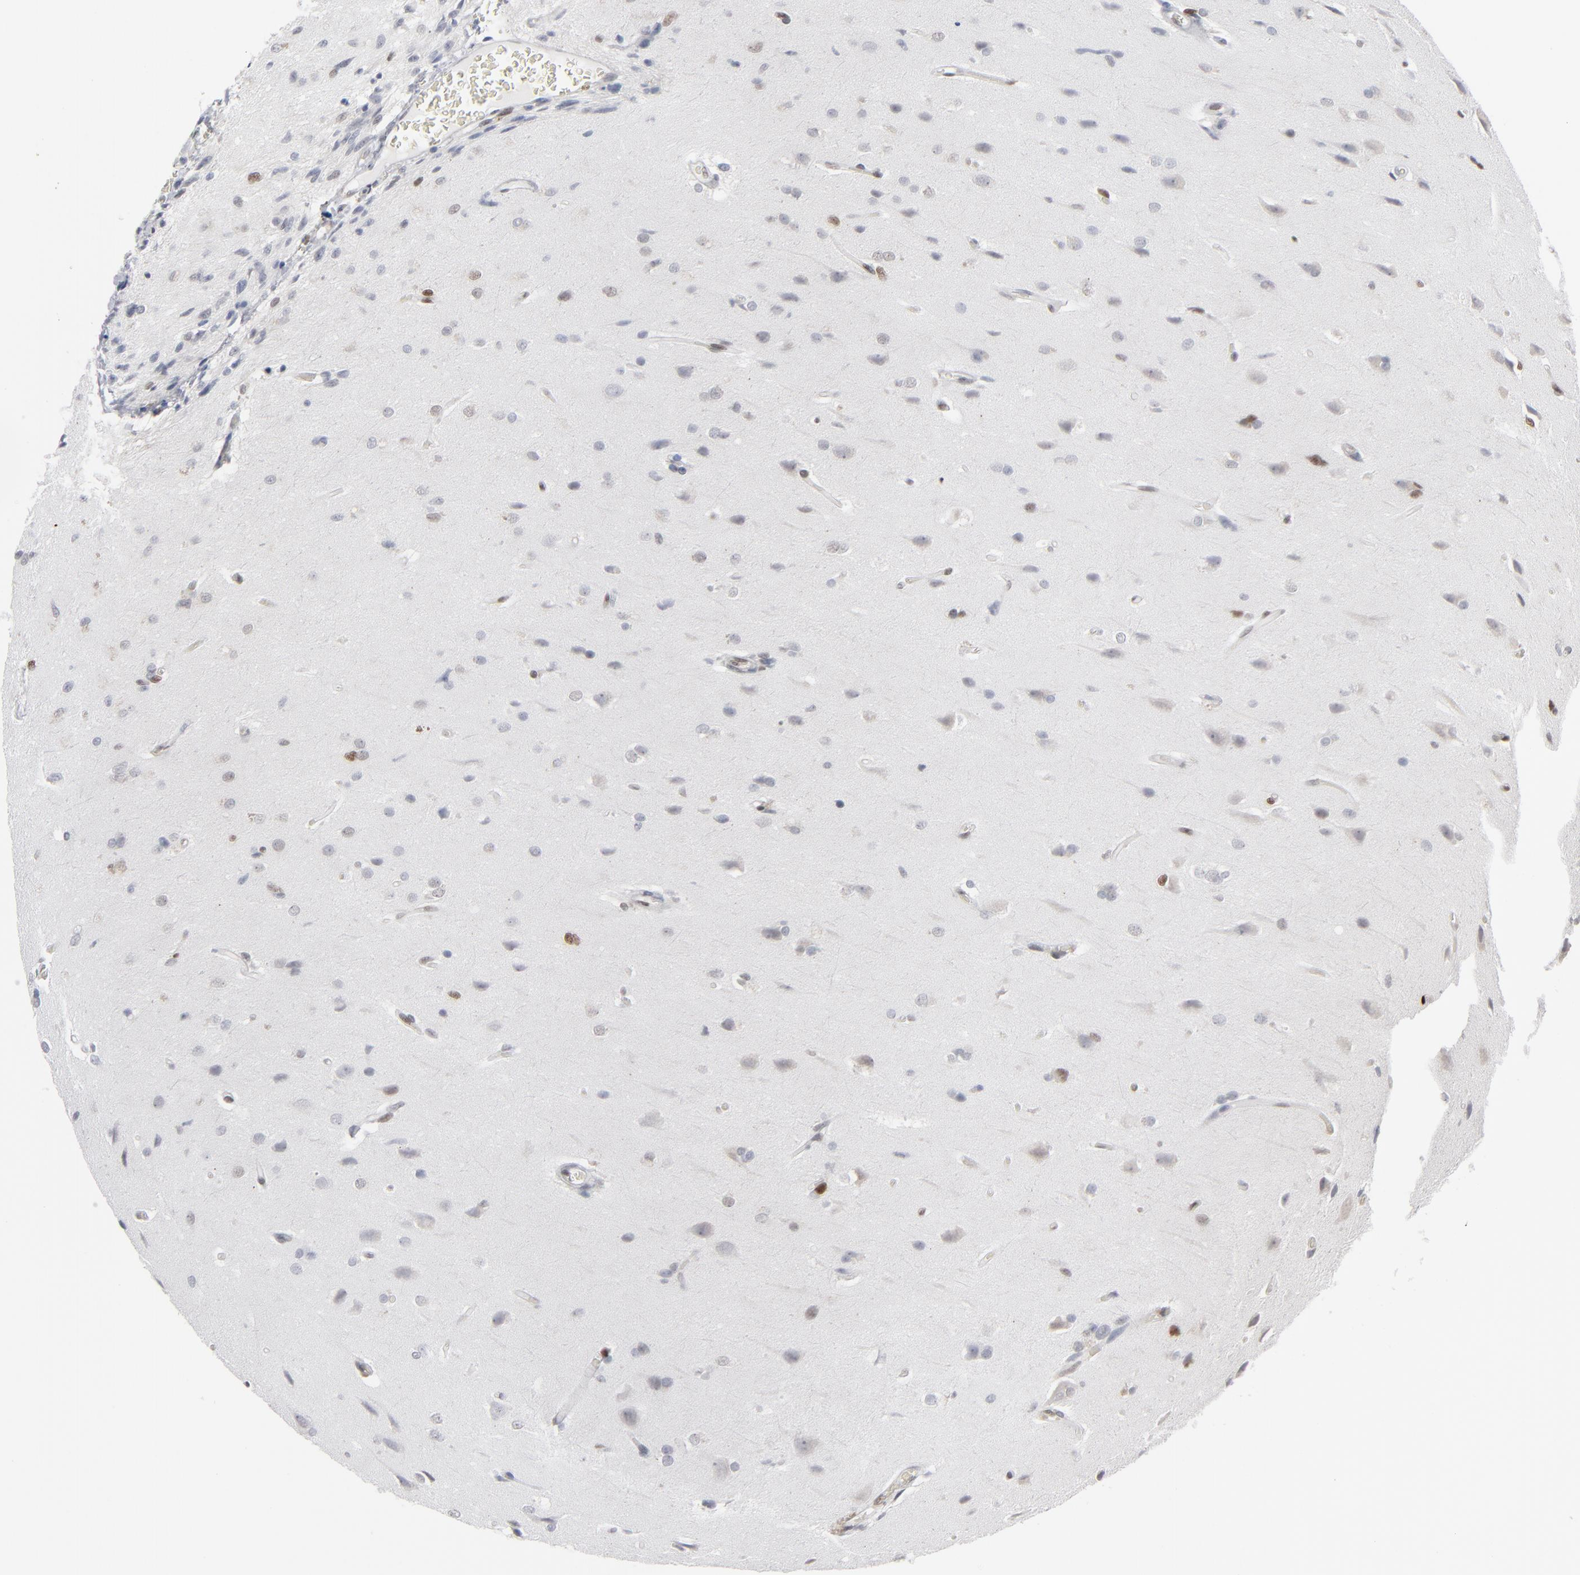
{"staining": {"intensity": "weak", "quantity": "<25%", "location": "nuclear"}, "tissue": "glioma", "cell_type": "Tumor cells", "image_type": "cancer", "snomed": [{"axis": "morphology", "description": "Glioma, malignant, High grade"}, {"axis": "topography", "description": "Brain"}], "caption": "DAB (3,3'-diaminobenzidine) immunohistochemical staining of malignant glioma (high-grade) demonstrates no significant expression in tumor cells.", "gene": "IRF9", "patient": {"sex": "male", "age": 68}}